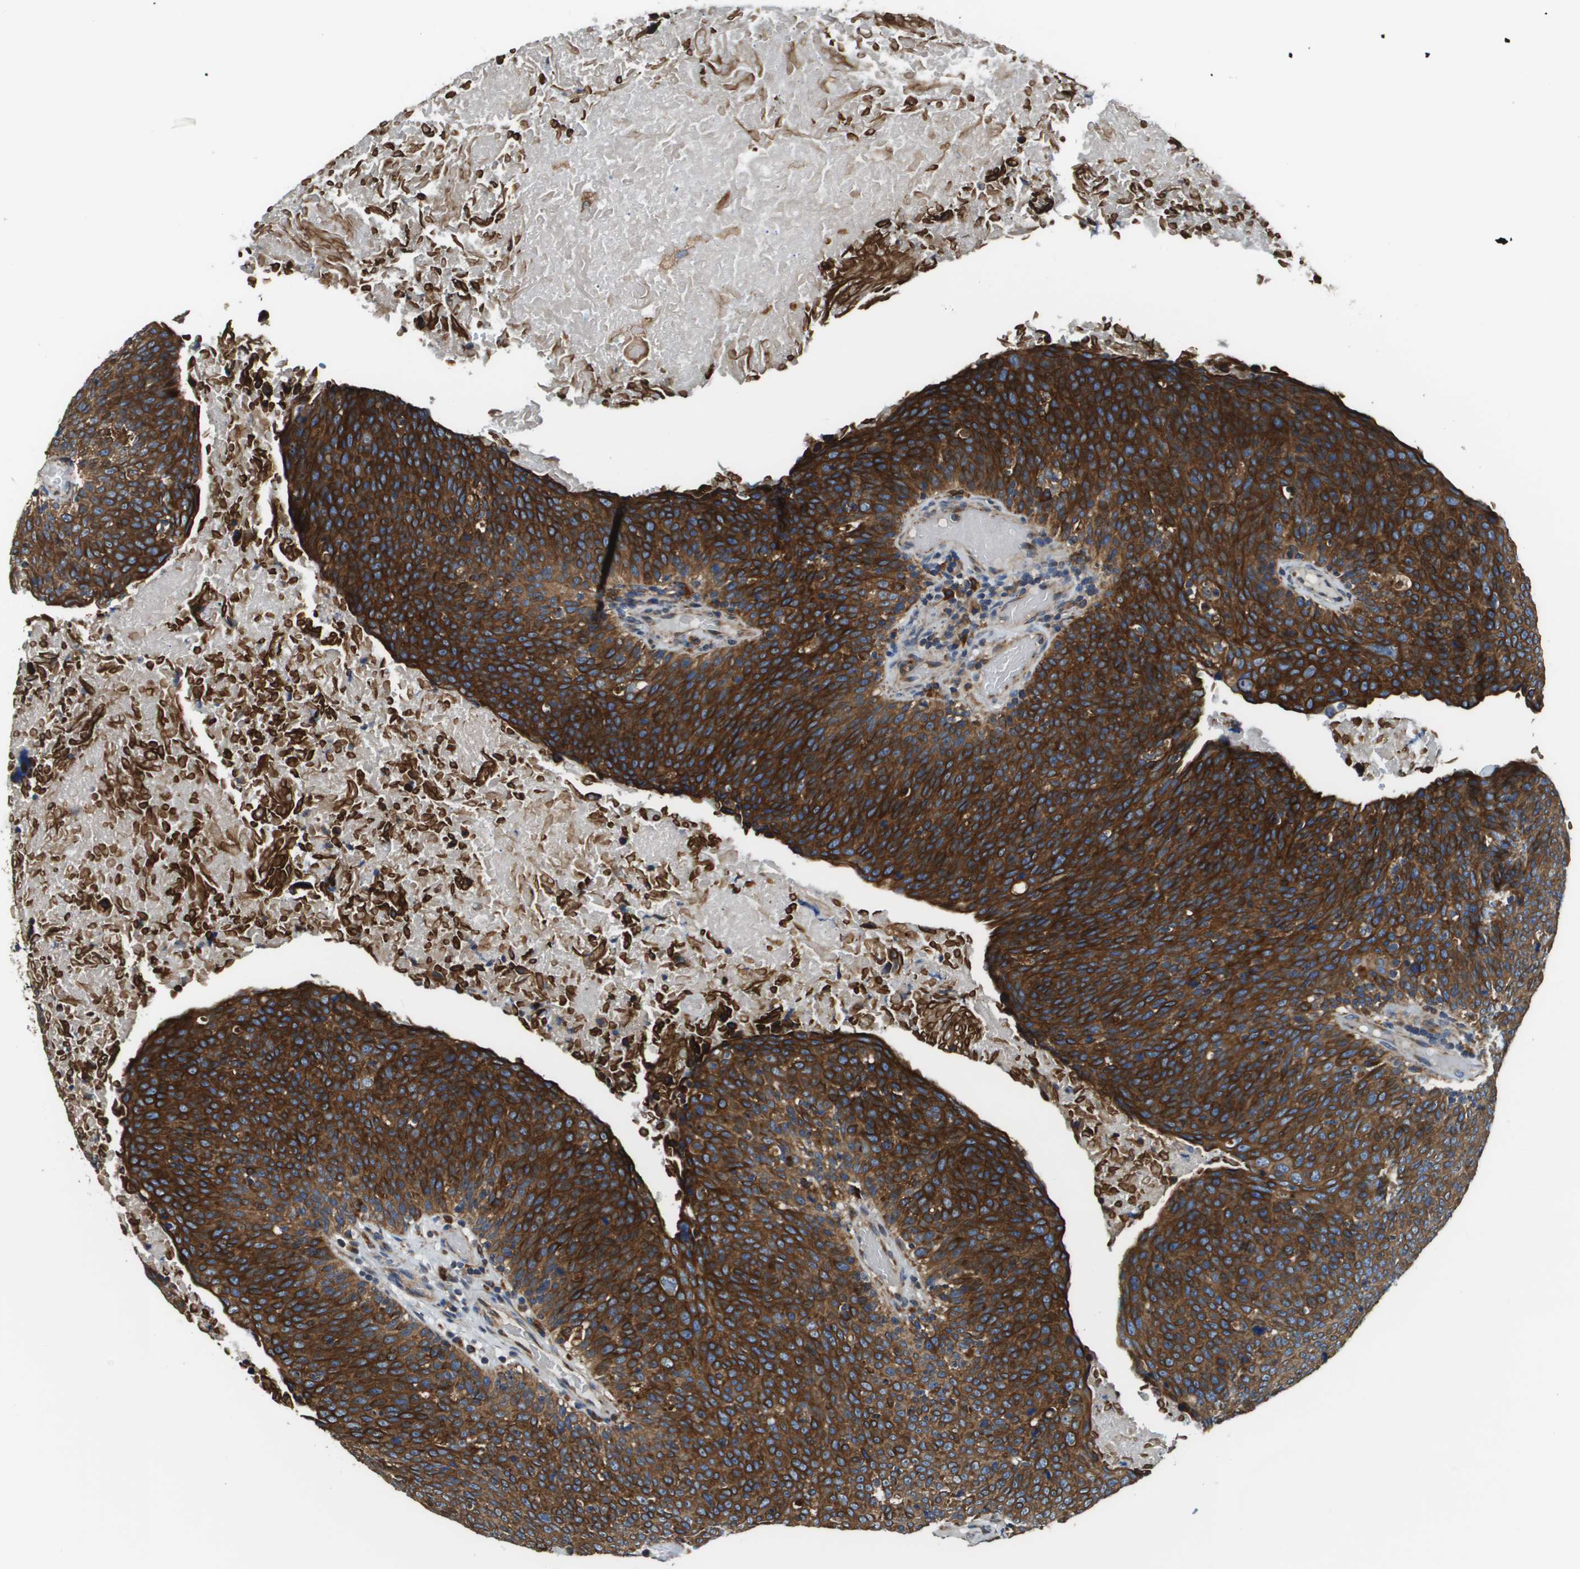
{"staining": {"intensity": "strong", "quantity": ">75%", "location": "cytoplasmic/membranous"}, "tissue": "head and neck cancer", "cell_type": "Tumor cells", "image_type": "cancer", "snomed": [{"axis": "morphology", "description": "Squamous cell carcinoma, NOS"}, {"axis": "morphology", "description": "Squamous cell carcinoma, metastatic, NOS"}, {"axis": "topography", "description": "Lymph node"}, {"axis": "topography", "description": "Head-Neck"}], "caption": "Immunohistochemical staining of head and neck cancer reveals high levels of strong cytoplasmic/membranous protein expression in approximately >75% of tumor cells.", "gene": "CNPY3", "patient": {"sex": "male", "age": 62}}